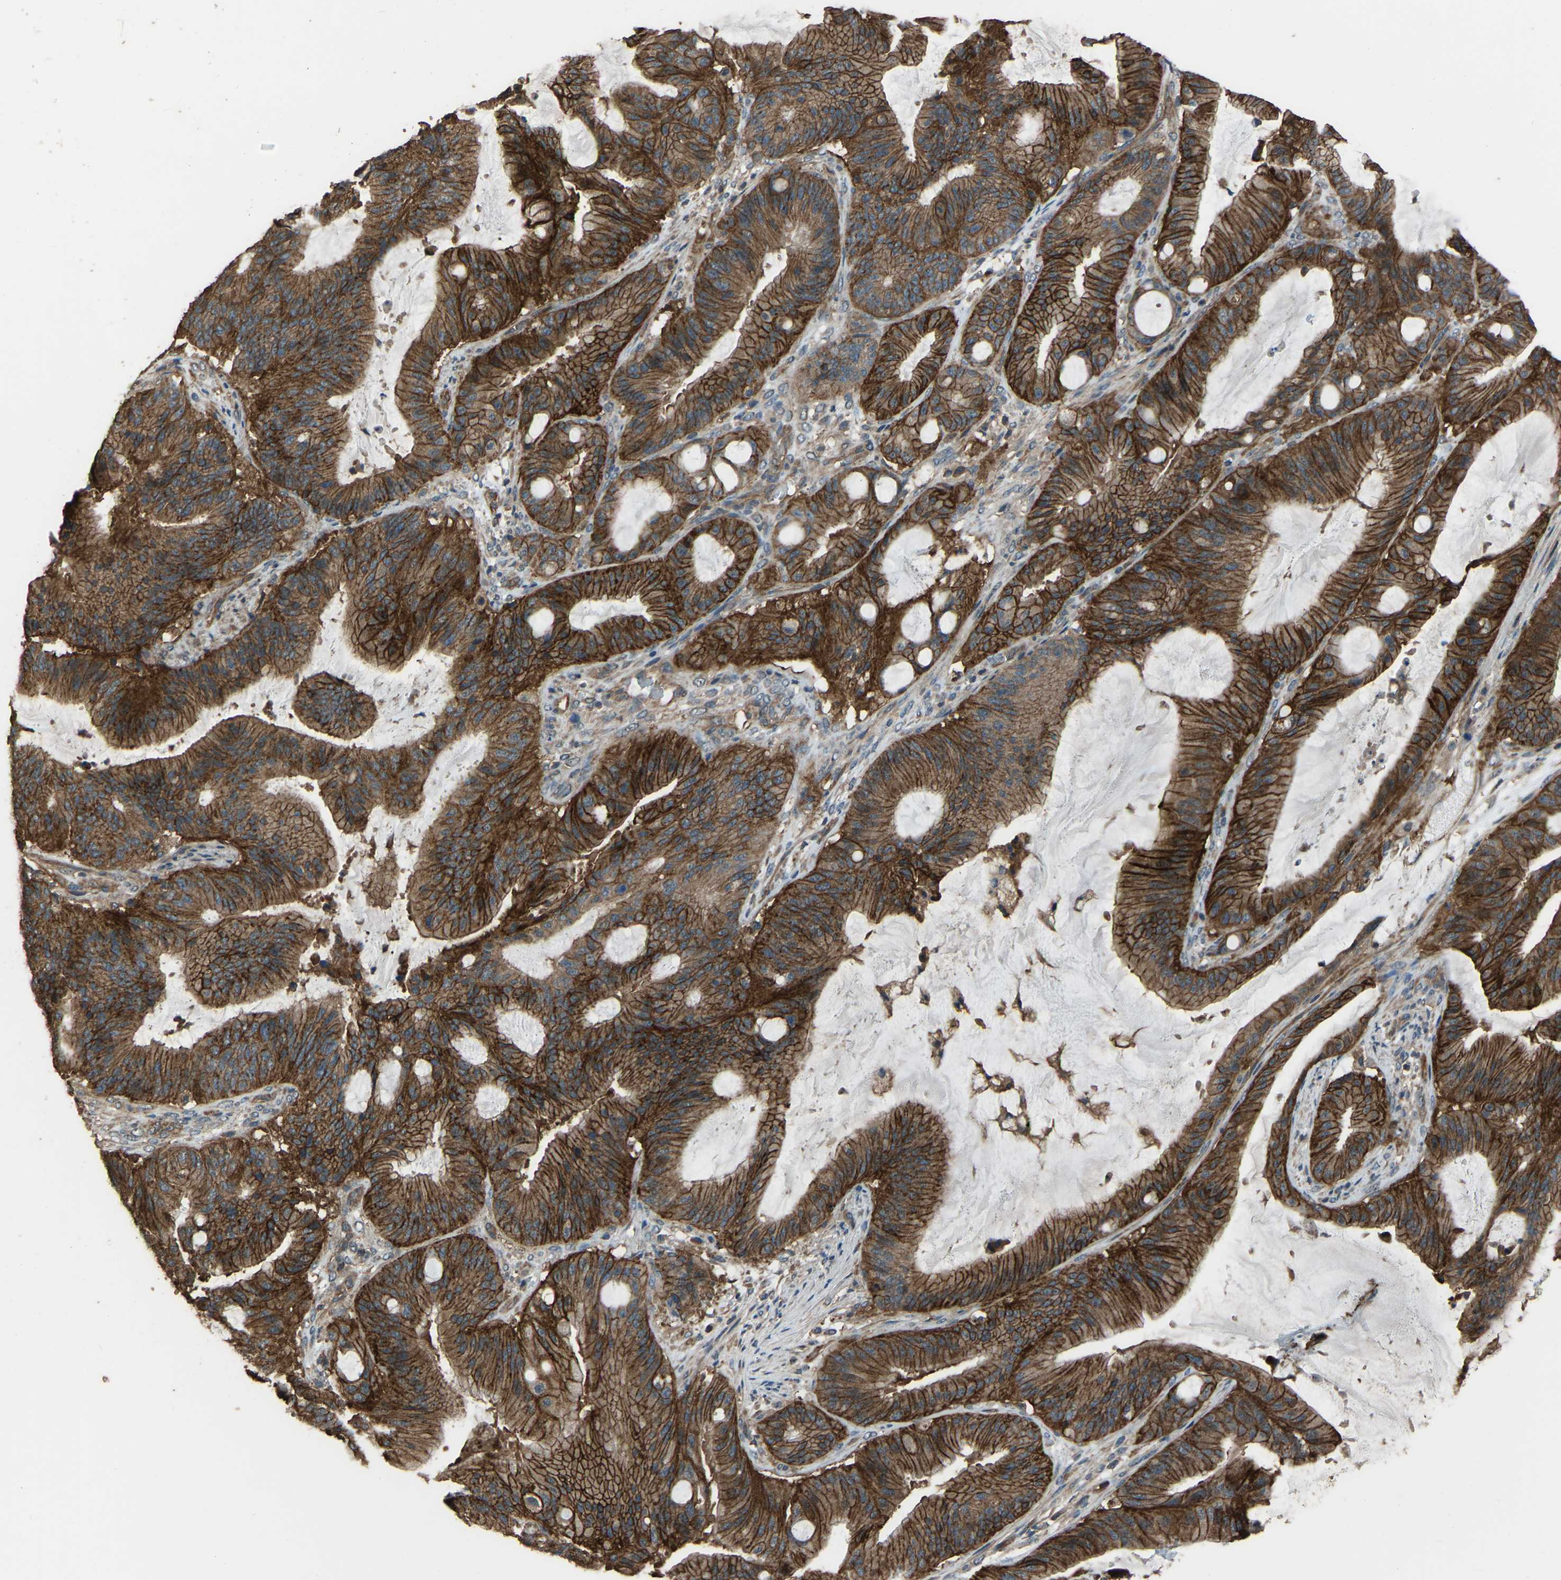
{"staining": {"intensity": "strong", "quantity": ">75%", "location": "cytoplasmic/membranous"}, "tissue": "liver cancer", "cell_type": "Tumor cells", "image_type": "cancer", "snomed": [{"axis": "morphology", "description": "Normal tissue, NOS"}, {"axis": "morphology", "description": "Cholangiocarcinoma"}, {"axis": "topography", "description": "Liver"}, {"axis": "topography", "description": "Peripheral nerve tissue"}], "caption": "Cholangiocarcinoma (liver) tissue demonstrates strong cytoplasmic/membranous staining in approximately >75% of tumor cells", "gene": "SLC4A2", "patient": {"sex": "female", "age": 73}}